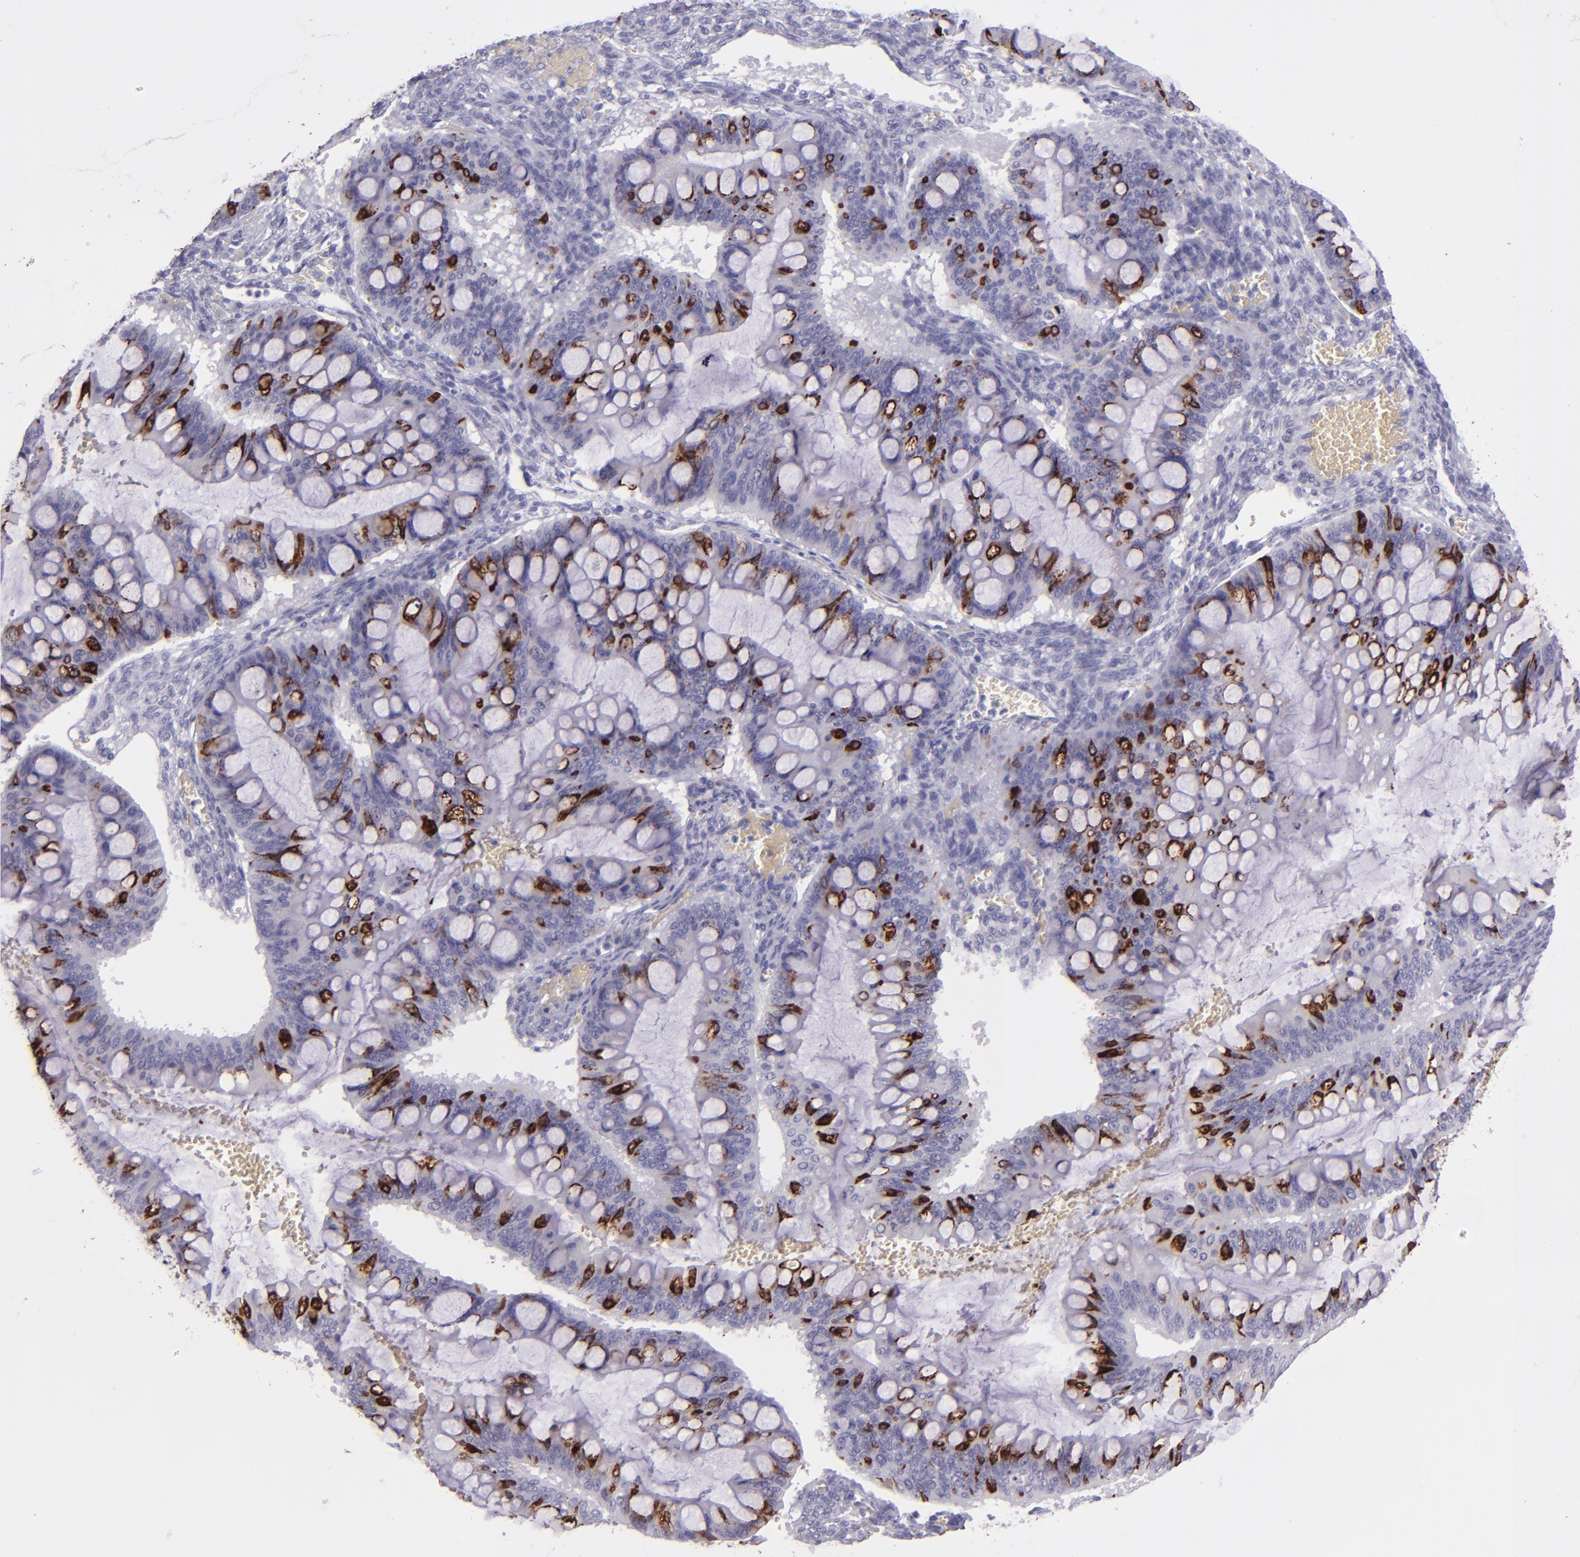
{"staining": {"intensity": "strong", "quantity": "25%-75%", "location": "cytoplasmic/membranous,nuclear"}, "tissue": "ovarian cancer", "cell_type": "Tumor cells", "image_type": "cancer", "snomed": [{"axis": "morphology", "description": "Cystadenocarcinoma, mucinous, NOS"}, {"axis": "topography", "description": "Ovary"}], "caption": "Protein expression analysis of human ovarian cancer reveals strong cytoplasmic/membranous and nuclear staining in approximately 25%-75% of tumor cells. The staining was performed using DAB, with brown indicating positive protein expression. Nuclei are stained blue with hematoxylin.", "gene": "MUC5AC", "patient": {"sex": "female", "age": 73}}